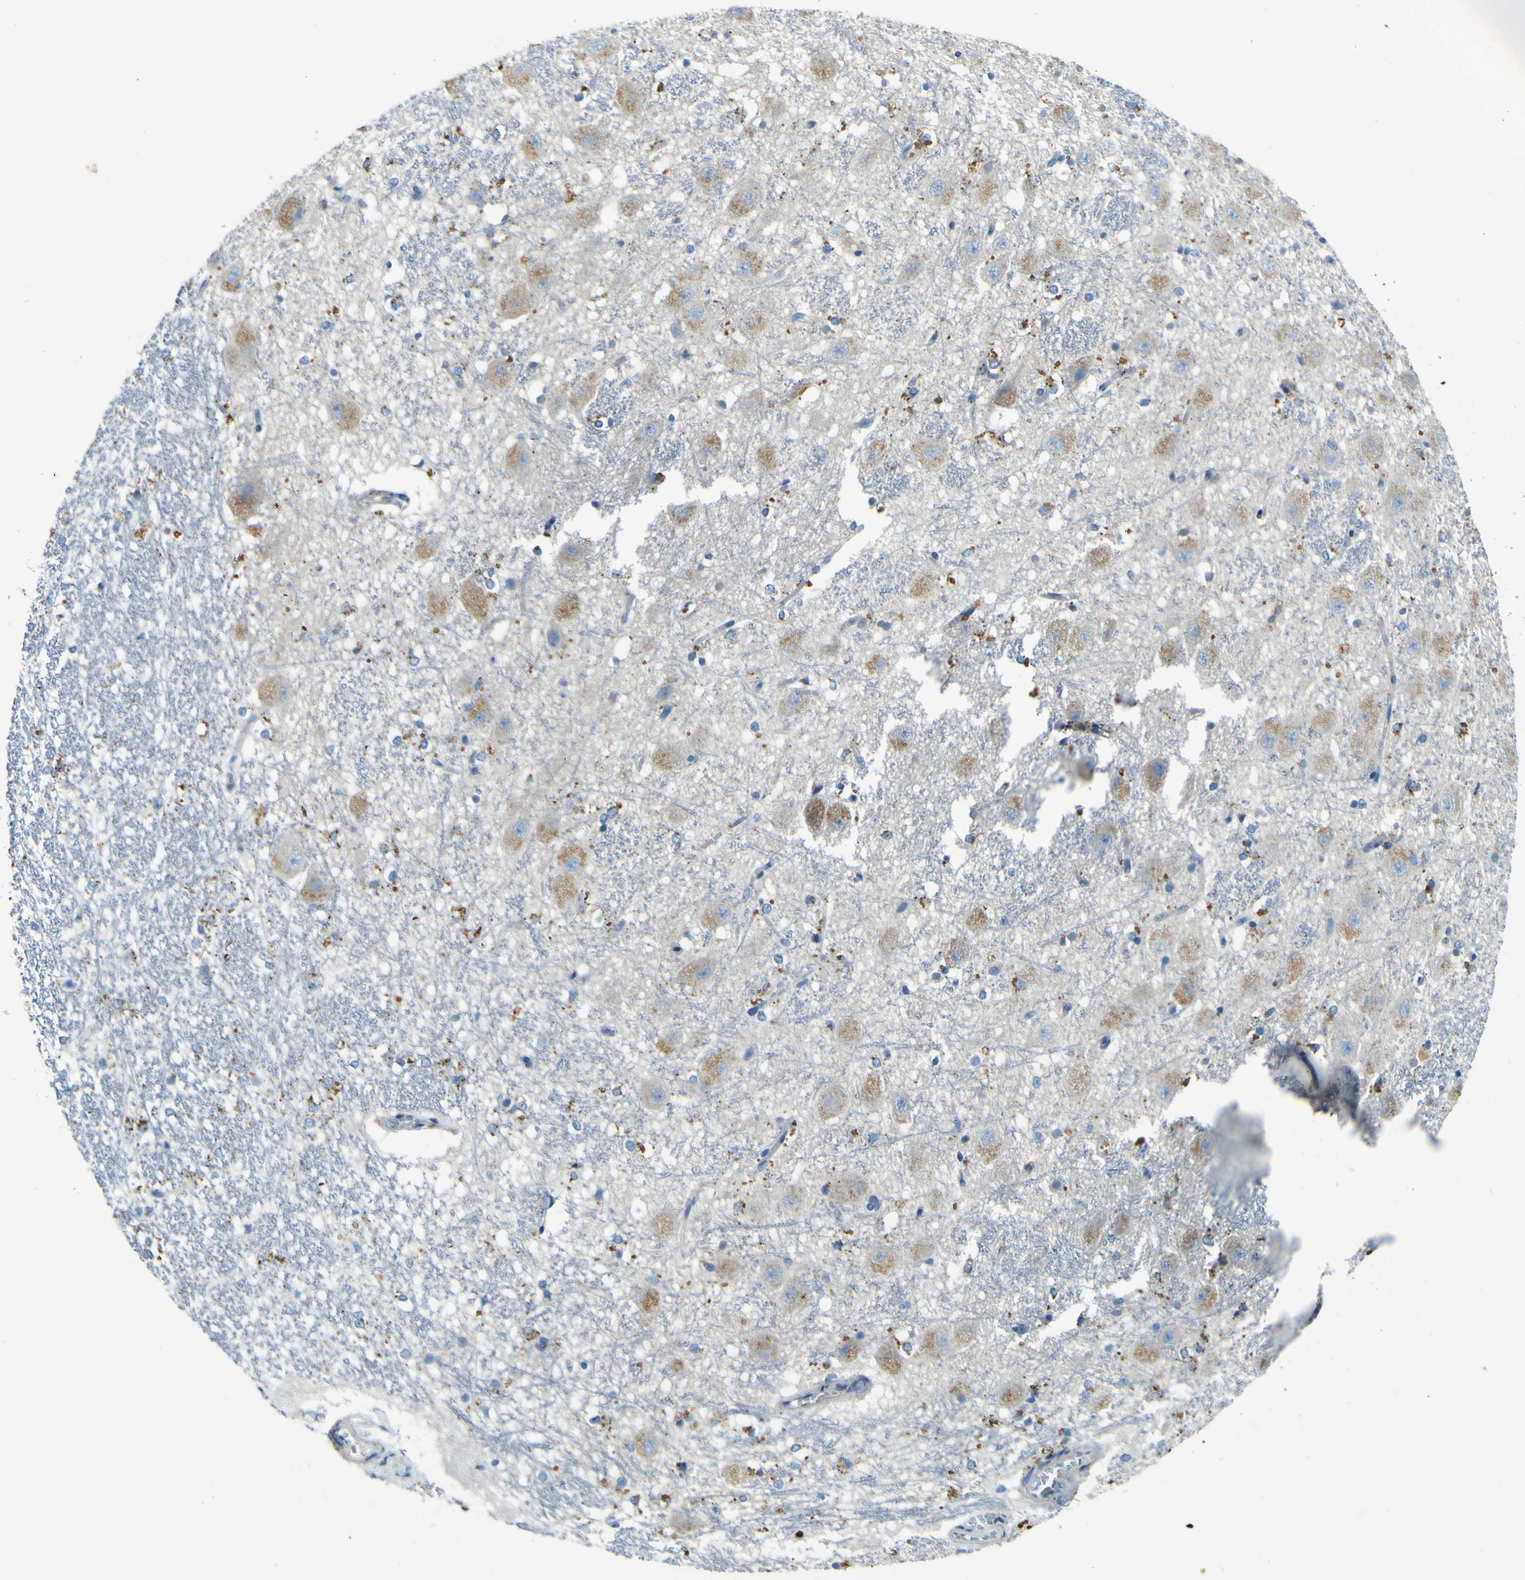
{"staining": {"intensity": "negative", "quantity": "none", "location": "none"}, "tissue": "hippocampus", "cell_type": "Glial cells", "image_type": "normal", "snomed": [{"axis": "morphology", "description": "Normal tissue, NOS"}, {"axis": "topography", "description": "Hippocampus"}], "caption": "An immunohistochemistry (IHC) image of unremarkable hippocampus is shown. There is no staining in glial cells of hippocampus. The staining is performed using DAB (3,3'-diaminobenzidine) brown chromogen with nuclei counter-stained in using hematoxylin.", "gene": "PDE9A", "patient": {"sex": "female", "age": 19}}